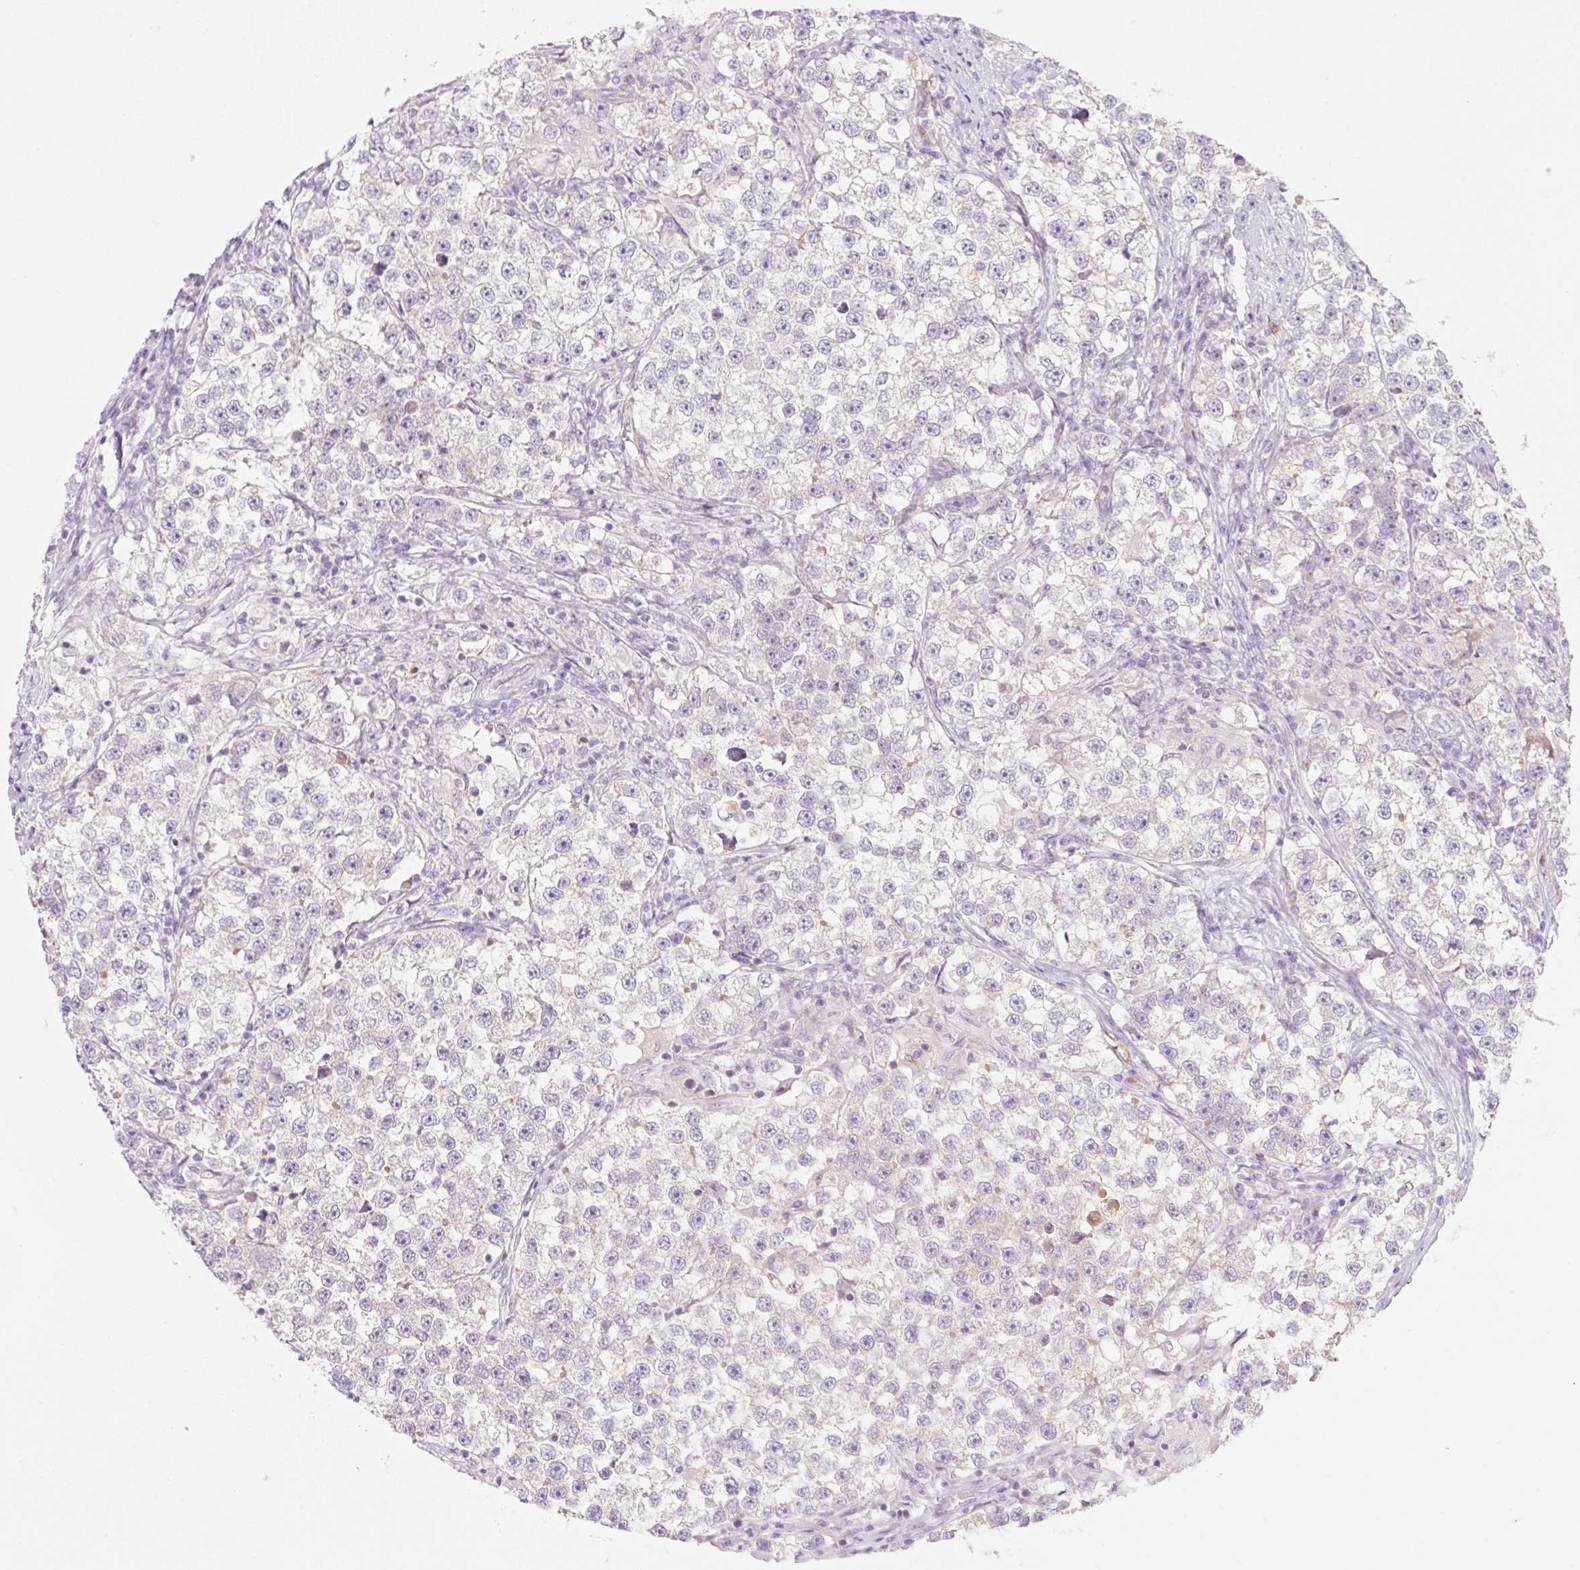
{"staining": {"intensity": "negative", "quantity": "none", "location": "none"}, "tissue": "testis cancer", "cell_type": "Tumor cells", "image_type": "cancer", "snomed": [{"axis": "morphology", "description": "Seminoma, NOS"}, {"axis": "topography", "description": "Testis"}], "caption": "The IHC photomicrograph has no significant positivity in tumor cells of testis seminoma tissue.", "gene": "FABP5", "patient": {"sex": "male", "age": 46}}